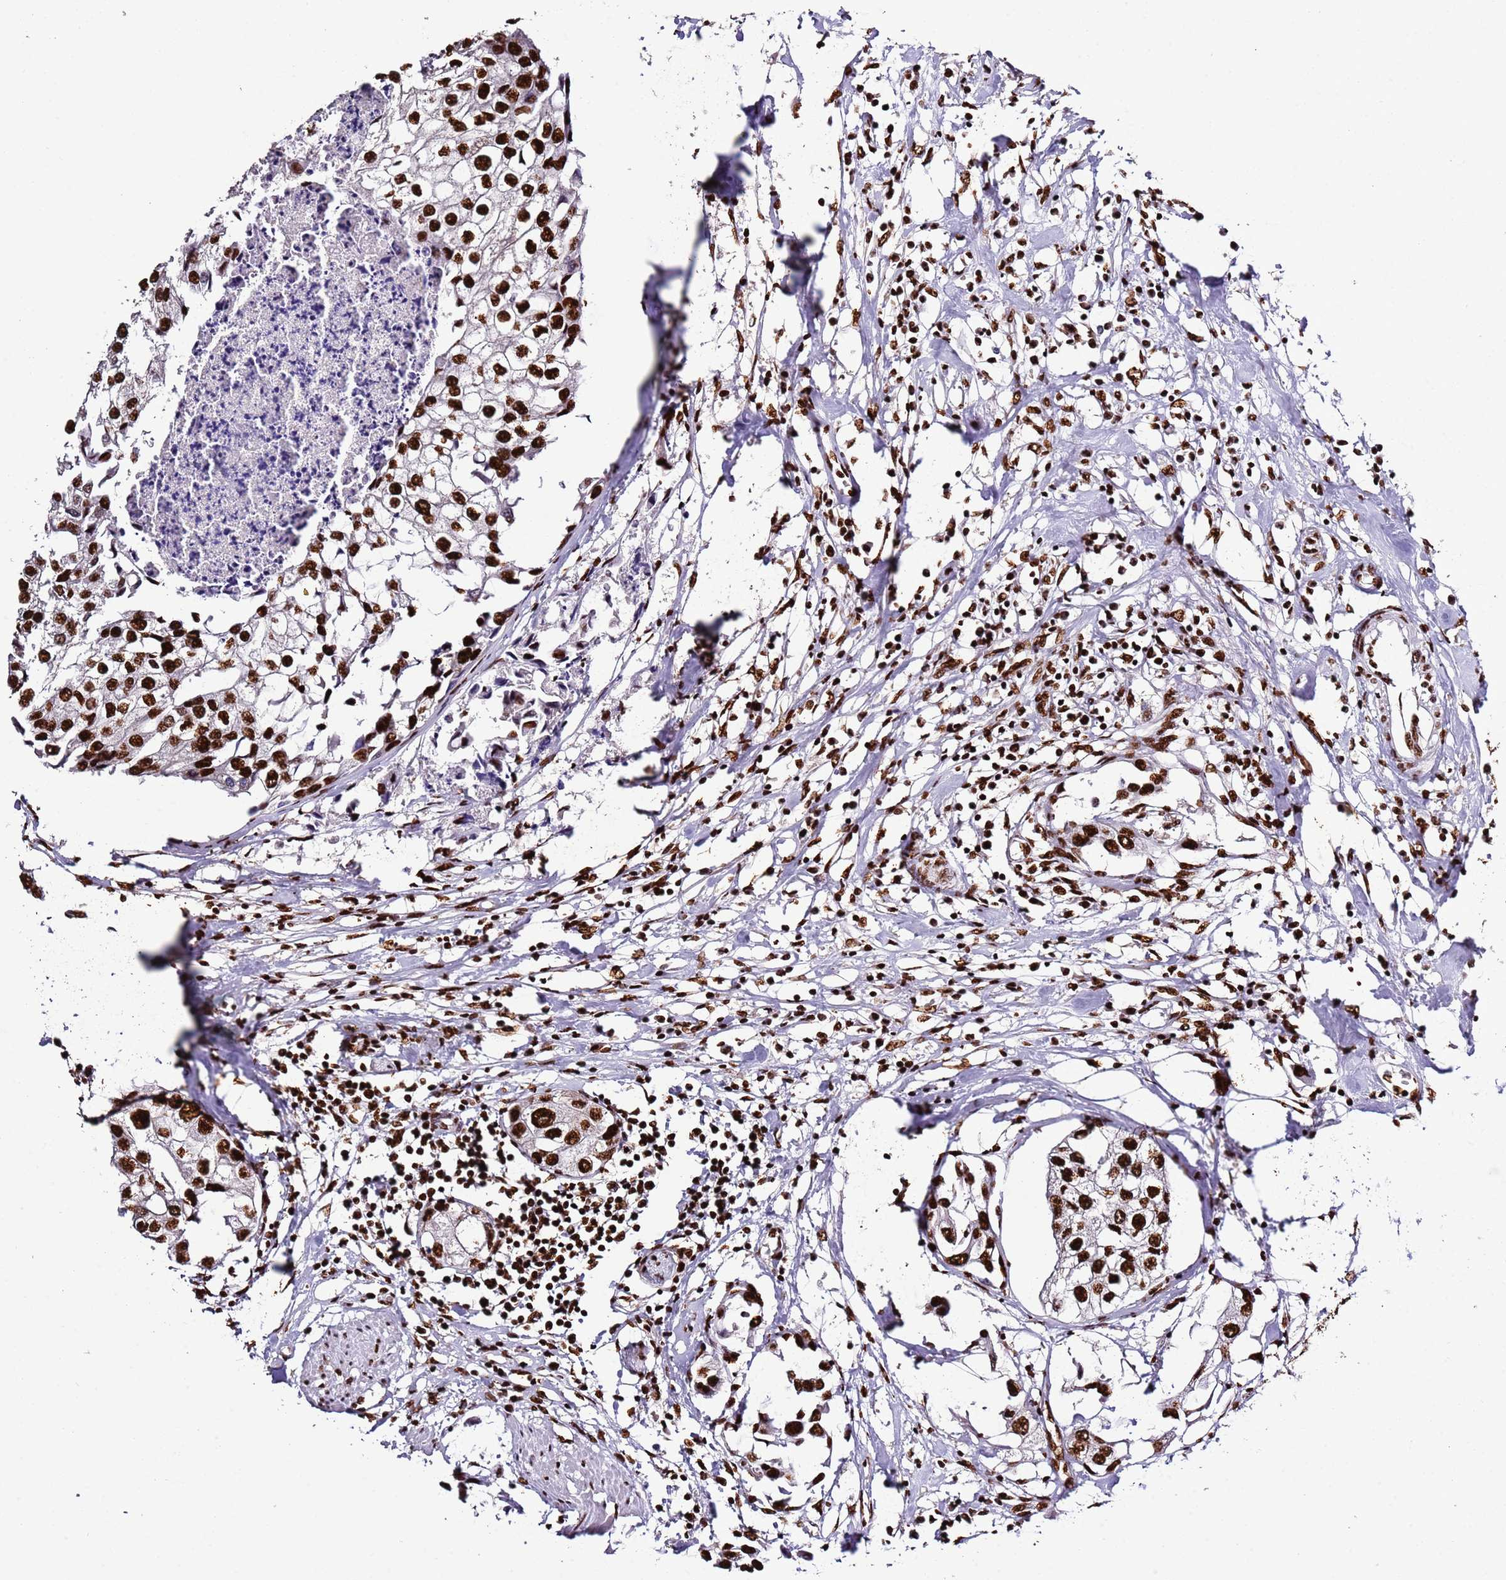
{"staining": {"intensity": "strong", "quantity": ">75%", "location": "nuclear"}, "tissue": "urothelial cancer", "cell_type": "Tumor cells", "image_type": "cancer", "snomed": [{"axis": "morphology", "description": "Urothelial carcinoma, High grade"}, {"axis": "topography", "description": "Urinary bladder"}], "caption": "Protein staining of urothelial carcinoma (high-grade) tissue shows strong nuclear staining in approximately >75% of tumor cells.", "gene": "C6orf226", "patient": {"sex": "male", "age": 64}}